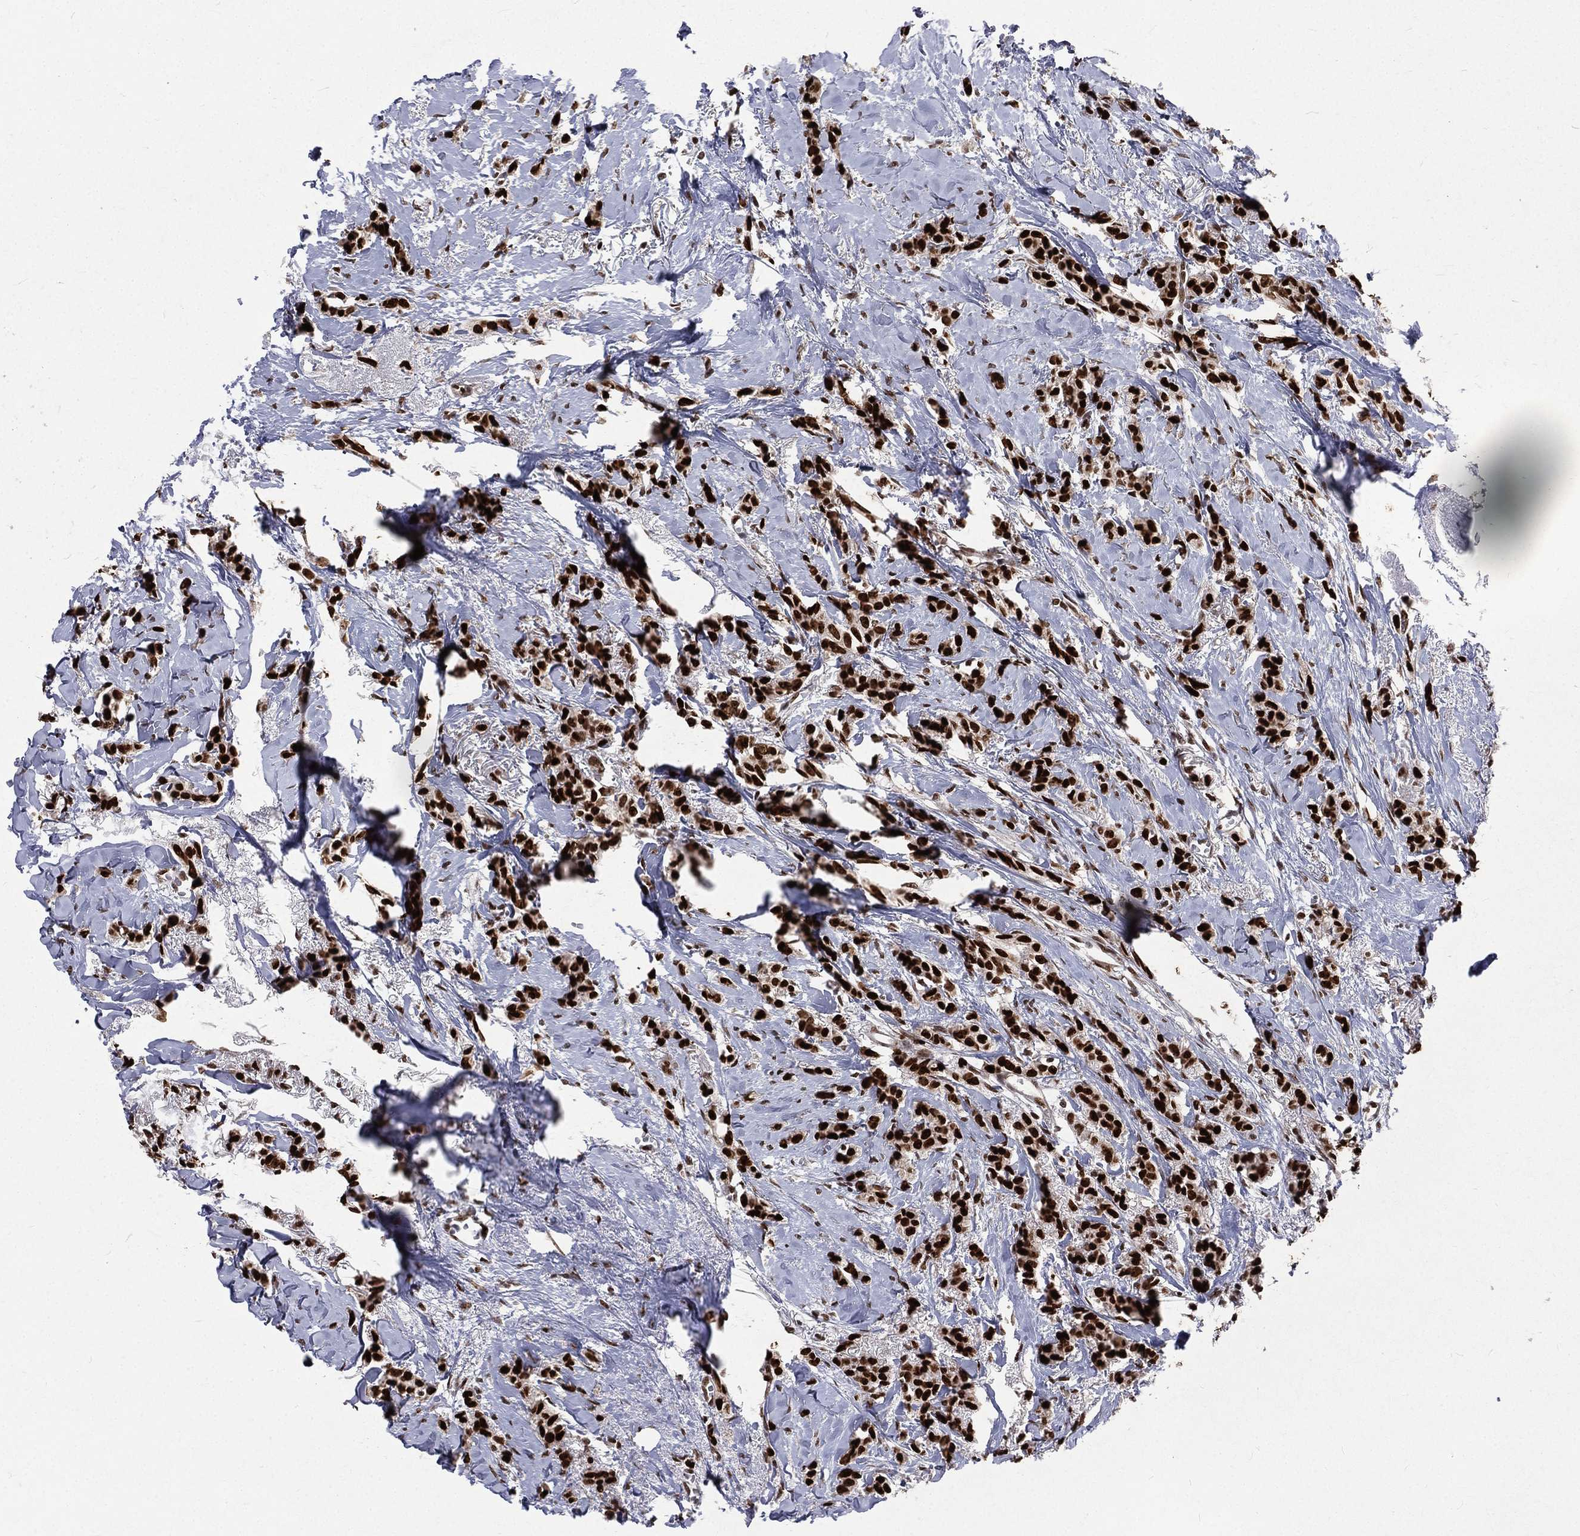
{"staining": {"intensity": "strong", "quantity": ">75%", "location": "nuclear"}, "tissue": "breast cancer", "cell_type": "Tumor cells", "image_type": "cancer", "snomed": [{"axis": "morphology", "description": "Duct carcinoma"}, {"axis": "topography", "description": "Breast"}], "caption": "A high amount of strong nuclear staining is identified in about >75% of tumor cells in breast infiltrating ductal carcinoma tissue.", "gene": "POLB", "patient": {"sex": "female", "age": 85}}